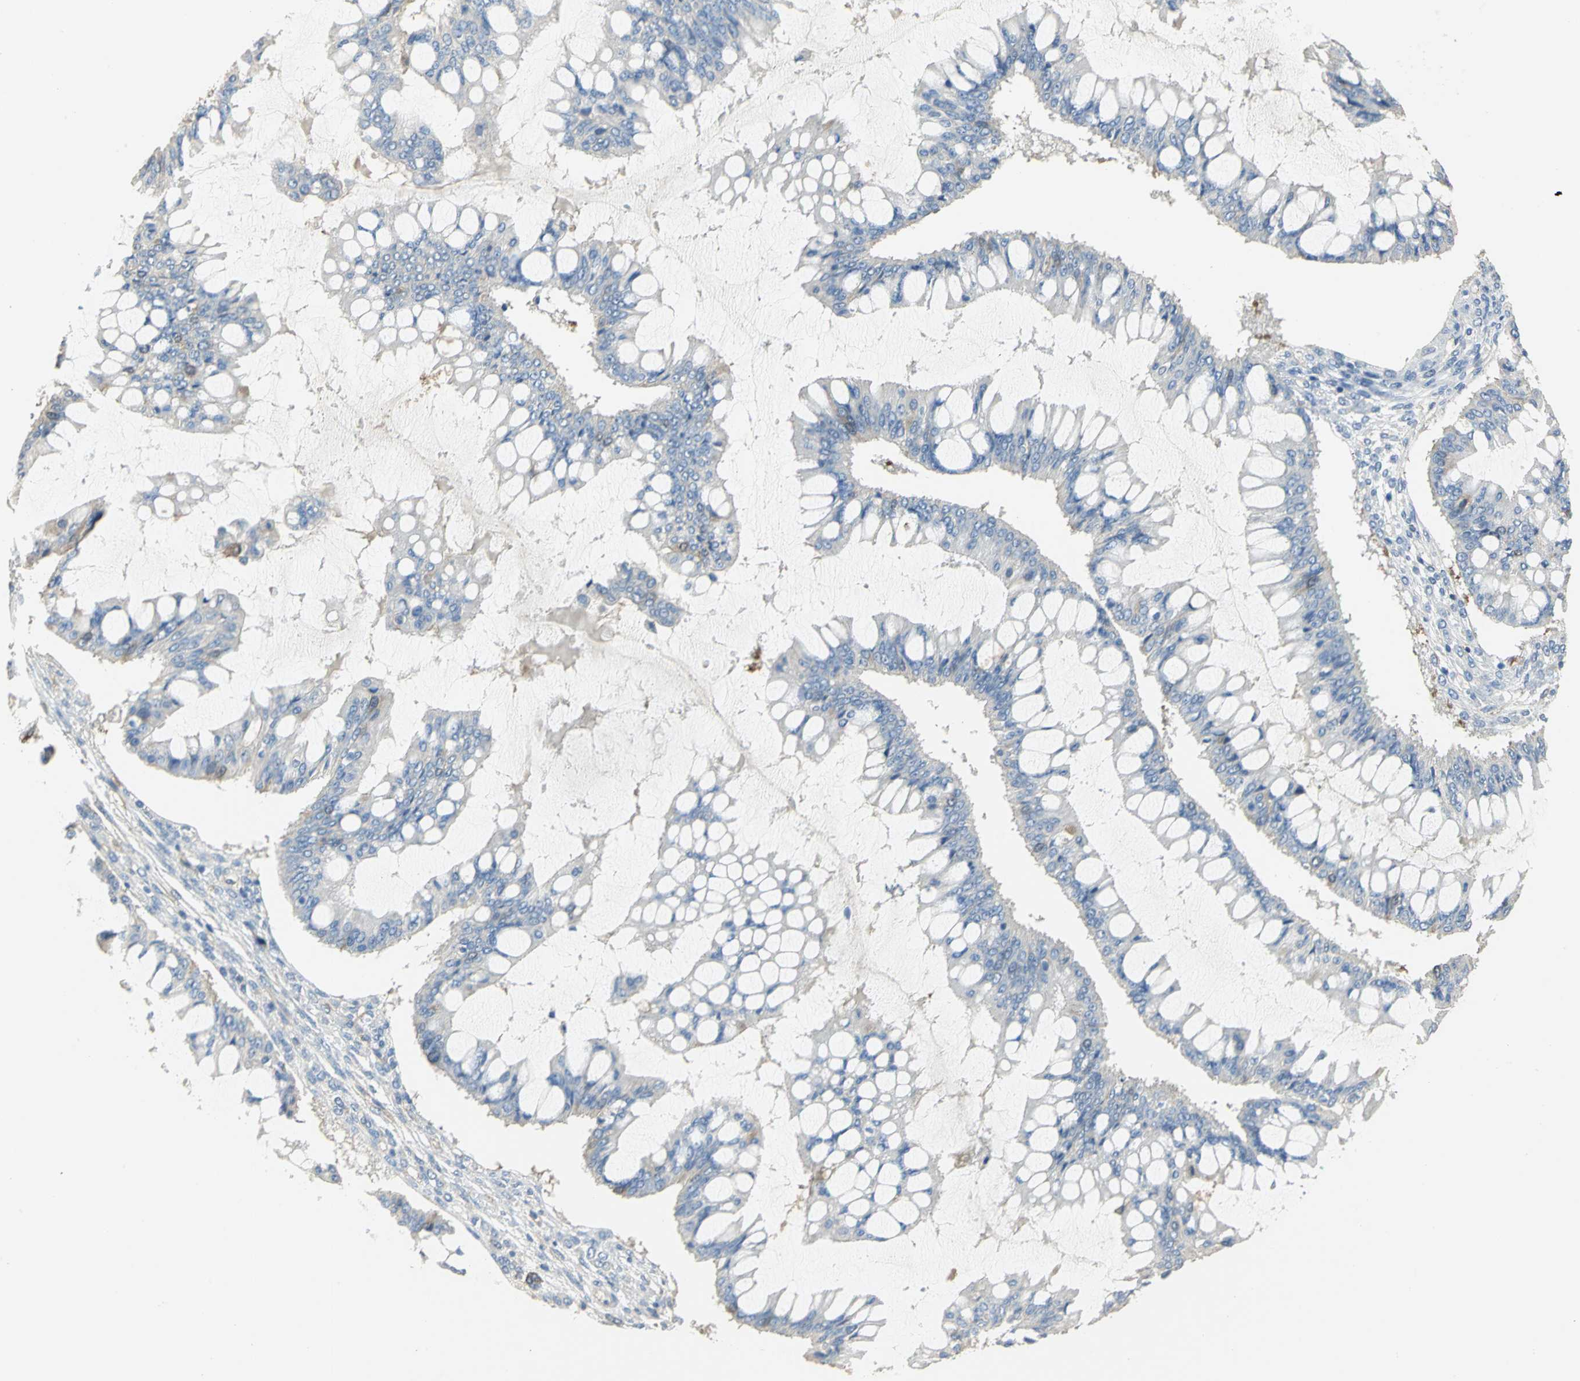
{"staining": {"intensity": "negative", "quantity": "none", "location": "none"}, "tissue": "ovarian cancer", "cell_type": "Tumor cells", "image_type": "cancer", "snomed": [{"axis": "morphology", "description": "Cystadenocarcinoma, mucinous, NOS"}, {"axis": "topography", "description": "Ovary"}], "caption": "A photomicrograph of ovarian cancer (mucinous cystadenocarcinoma) stained for a protein exhibits no brown staining in tumor cells.", "gene": "DLGAP5", "patient": {"sex": "female", "age": 73}}